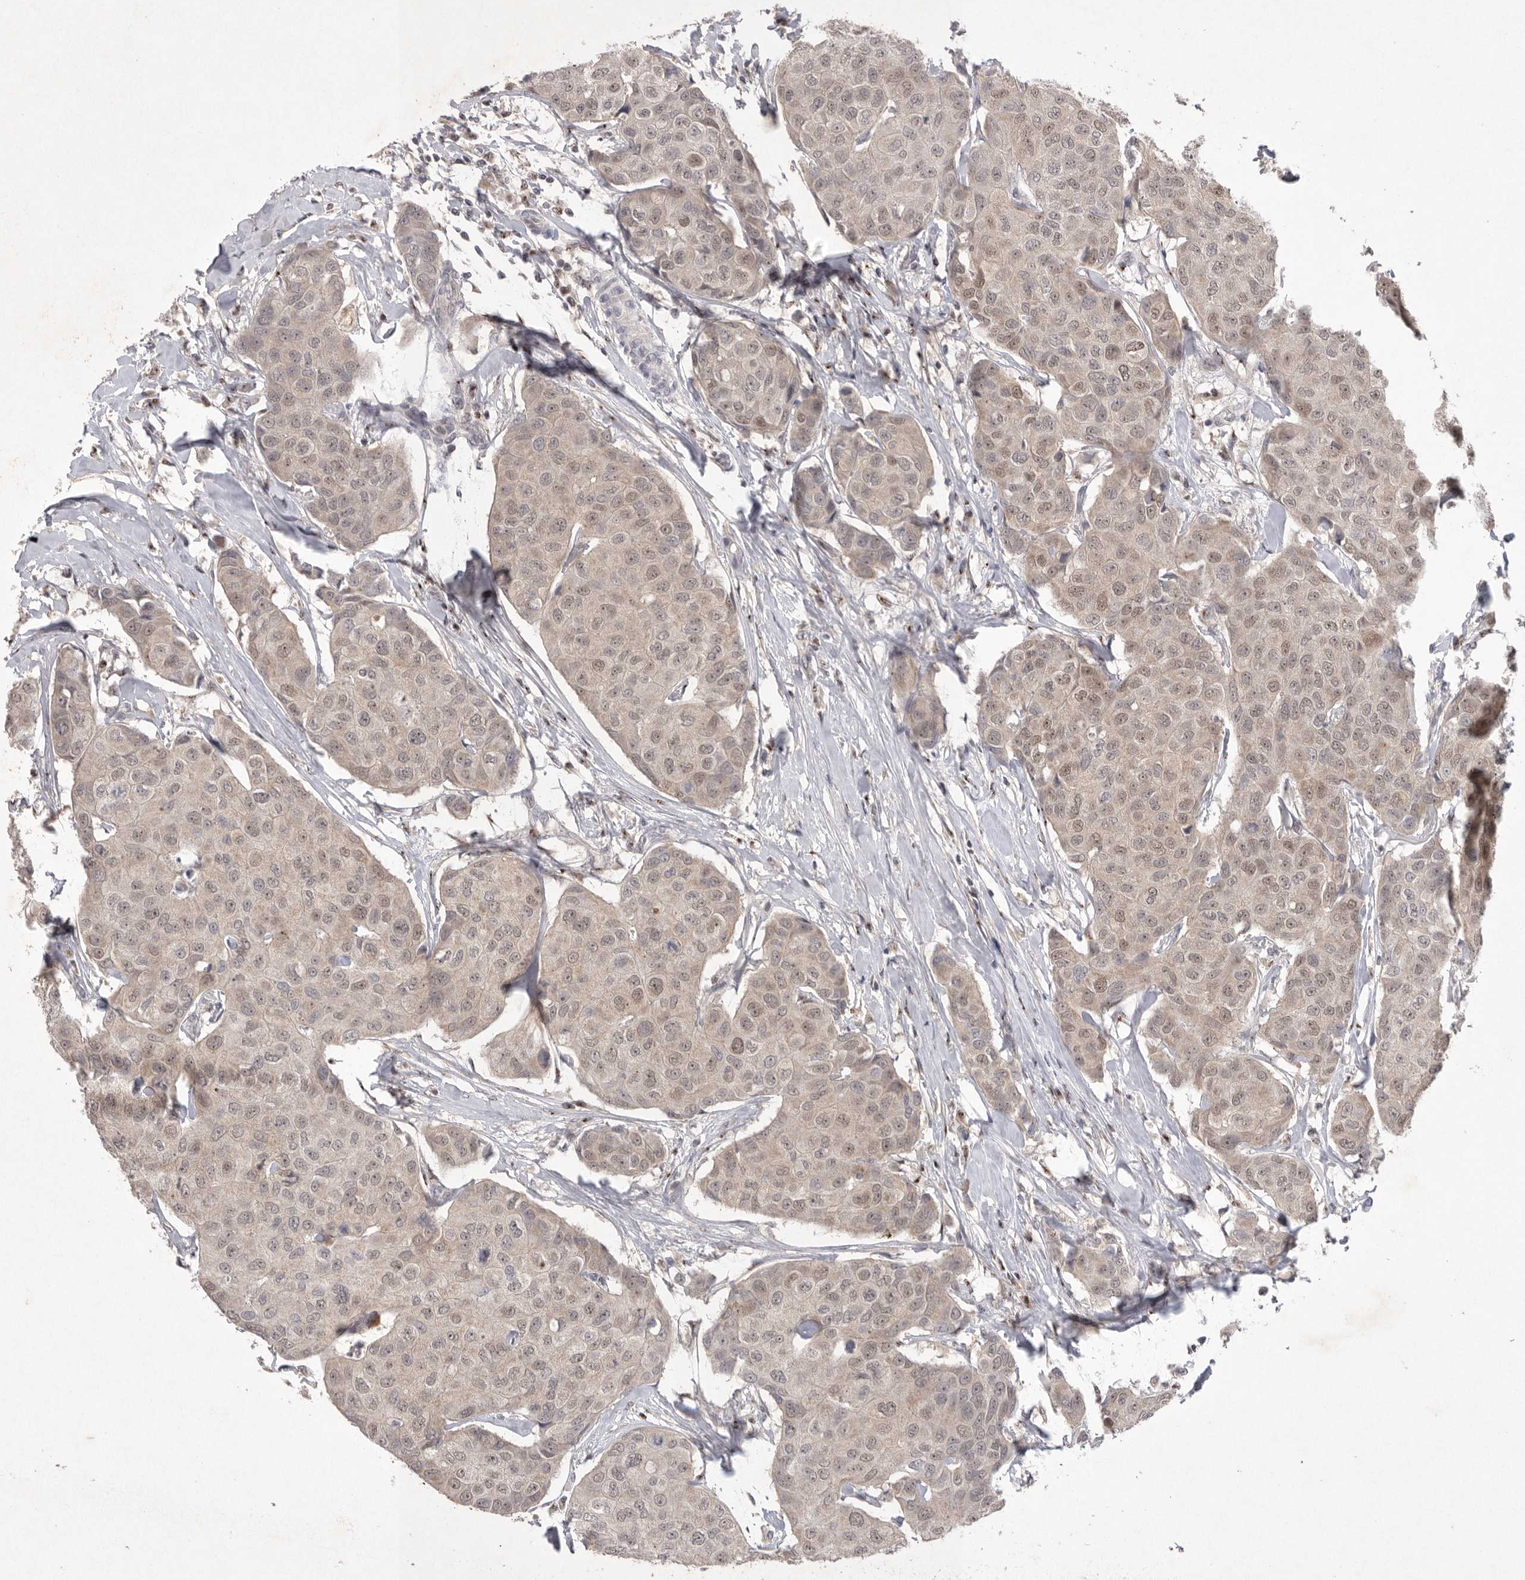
{"staining": {"intensity": "weak", "quantity": ">75%", "location": "cytoplasmic/membranous,nuclear"}, "tissue": "breast cancer", "cell_type": "Tumor cells", "image_type": "cancer", "snomed": [{"axis": "morphology", "description": "Duct carcinoma"}, {"axis": "topography", "description": "Breast"}], "caption": "An immunohistochemistry (IHC) photomicrograph of neoplastic tissue is shown. Protein staining in brown labels weak cytoplasmic/membranous and nuclear positivity in breast intraductal carcinoma within tumor cells. (DAB (3,3'-diaminobenzidine) IHC with brightfield microscopy, high magnification).", "gene": "HUS1", "patient": {"sex": "female", "age": 80}}